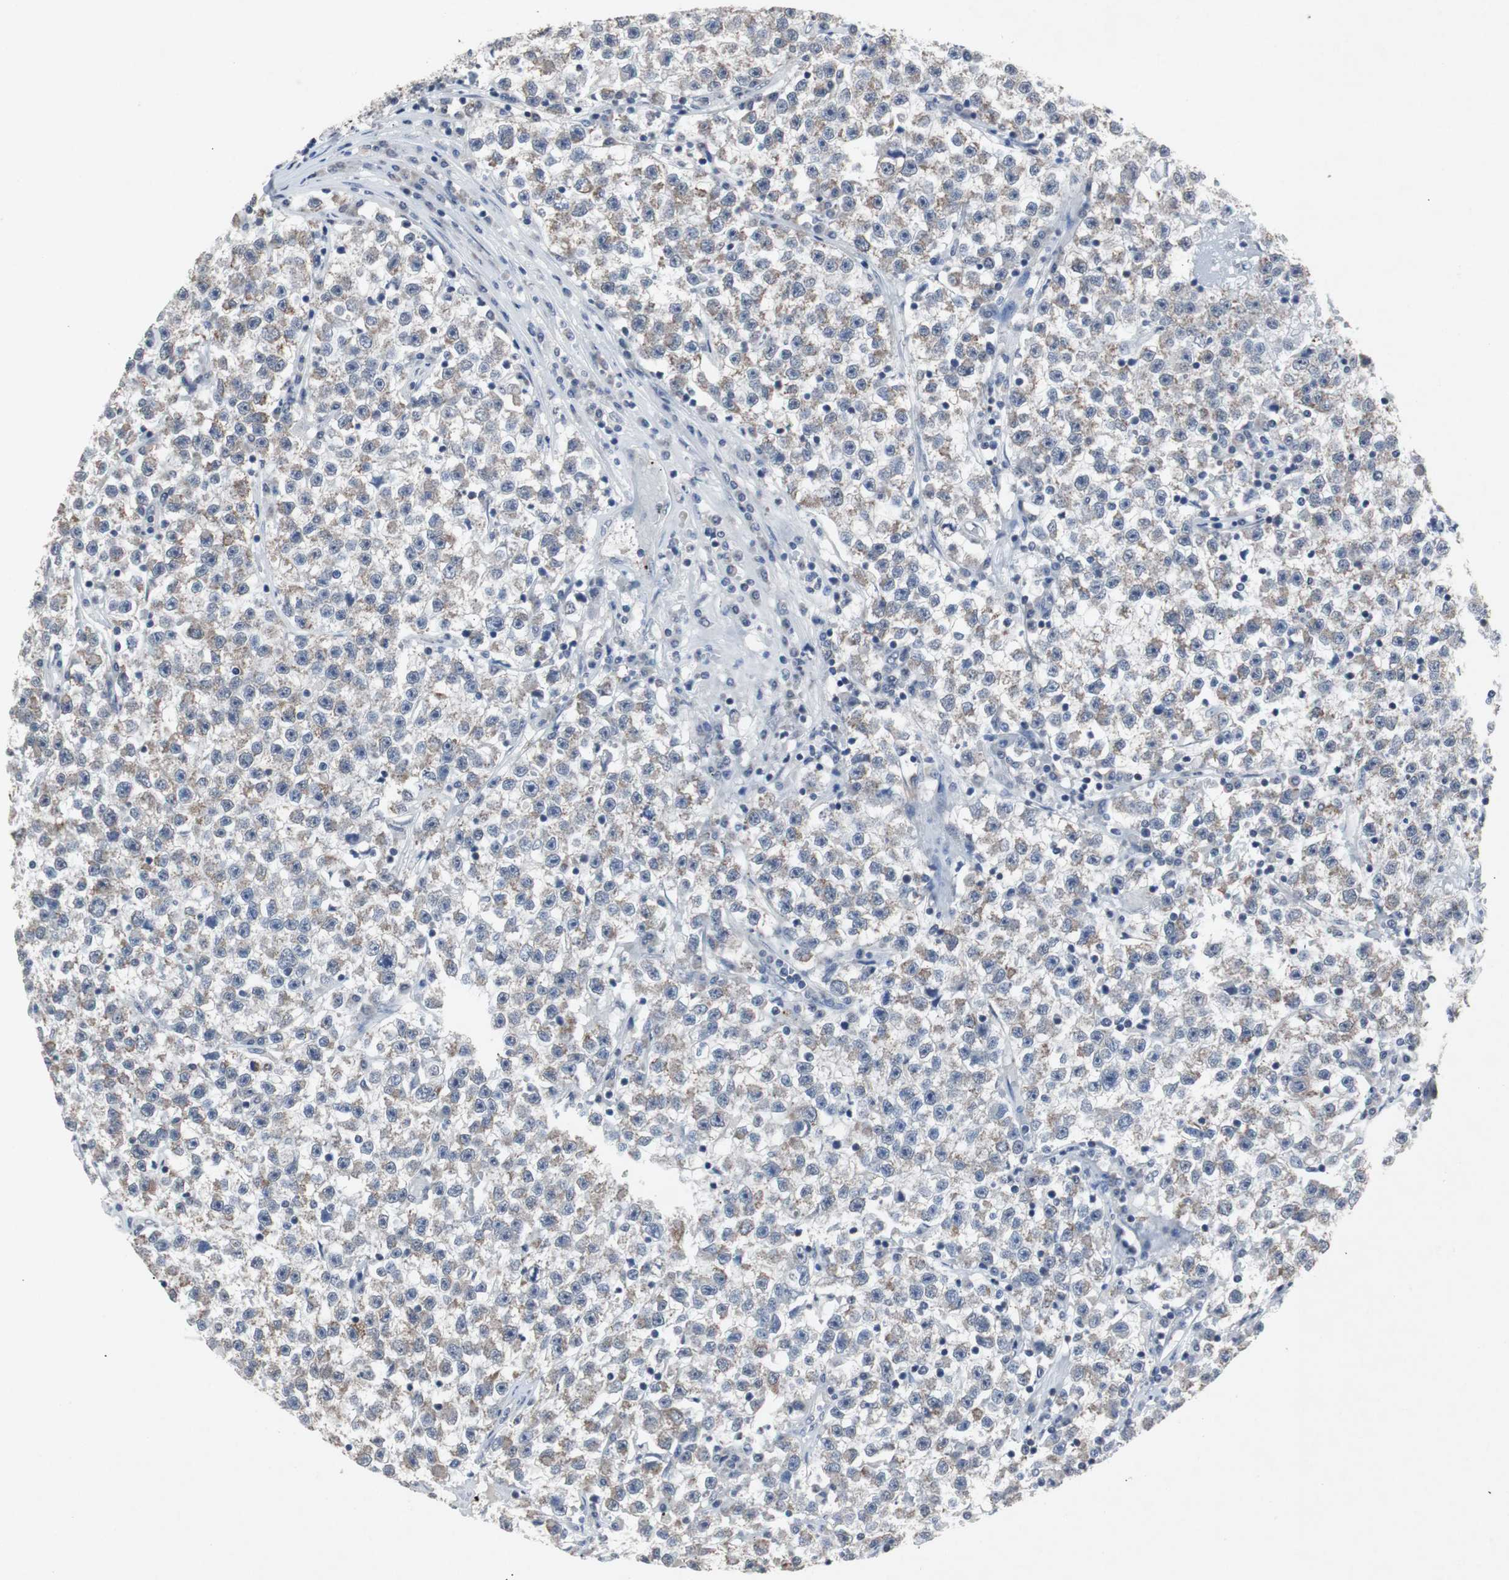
{"staining": {"intensity": "weak", "quantity": ">75%", "location": "cytoplasmic/membranous"}, "tissue": "testis cancer", "cell_type": "Tumor cells", "image_type": "cancer", "snomed": [{"axis": "morphology", "description": "Seminoma, NOS"}, {"axis": "topography", "description": "Testis"}], "caption": "Tumor cells demonstrate low levels of weak cytoplasmic/membranous expression in about >75% of cells in testis cancer.", "gene": "RBM47", "patient": {"sex": "male", "age": 22}}